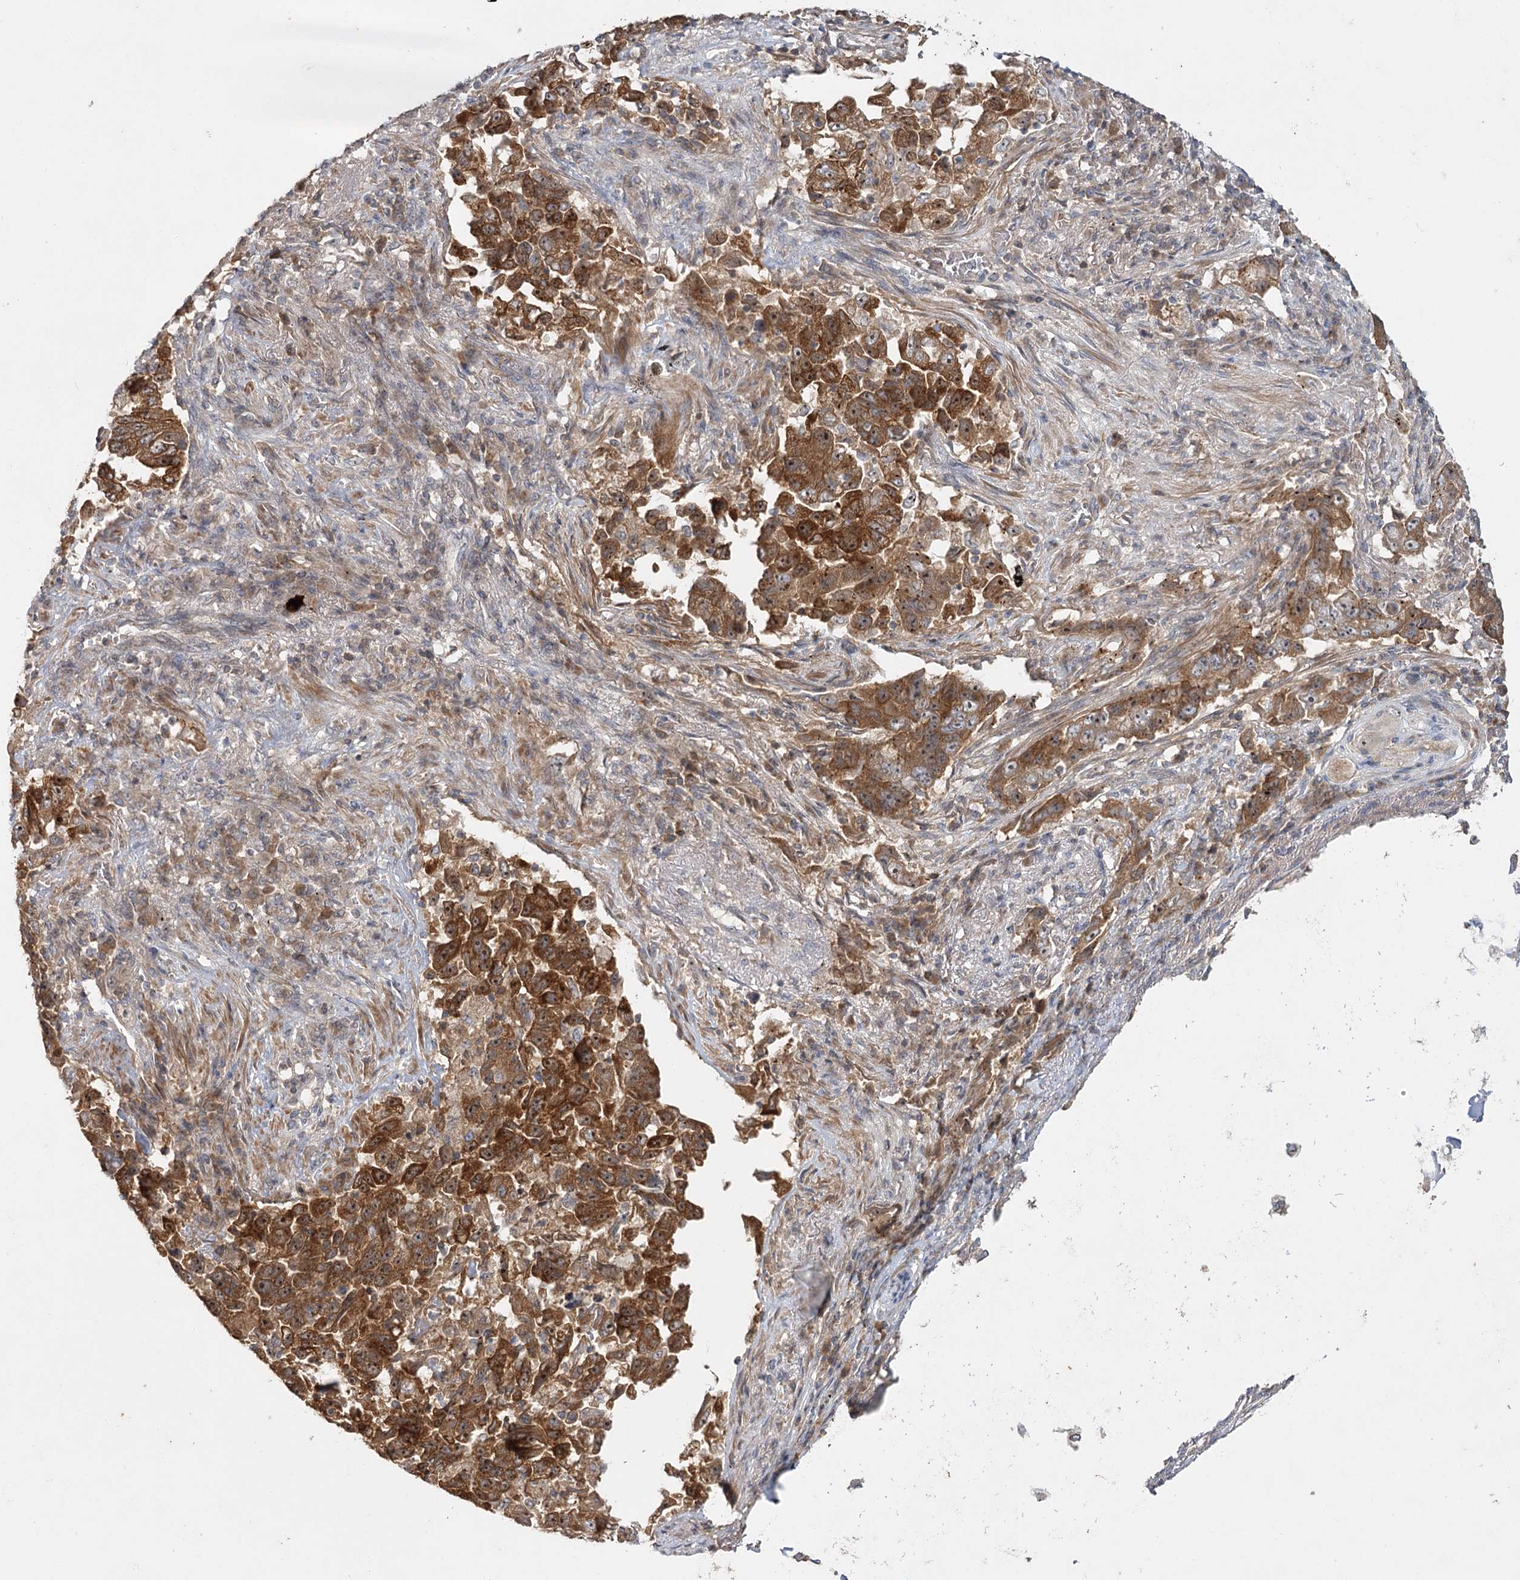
{"staining": {"intensity": "moderate", "quantity": ">75%", "location": "cytoplasmic/membranous,nuclear"}, "tissue": "lung cancer", "cell_type": "Tumor cells", "image_type": "cancer", "snomed": [{"axis": "morphology", "description": "Adenocarcinoma, NOS"}, {"axis": "topography", "description": "Lung"}], "caption": "A brown stain highlights moderate cytoplasmic/membranous and nuclear expression of a protein in lung cancer tumor cells. Immunohistochemistry stains the protein in brown and the nuclei are stained blue.", "gene": "RAPGEF6", "patient": {"sex": "female", "age": 51}}